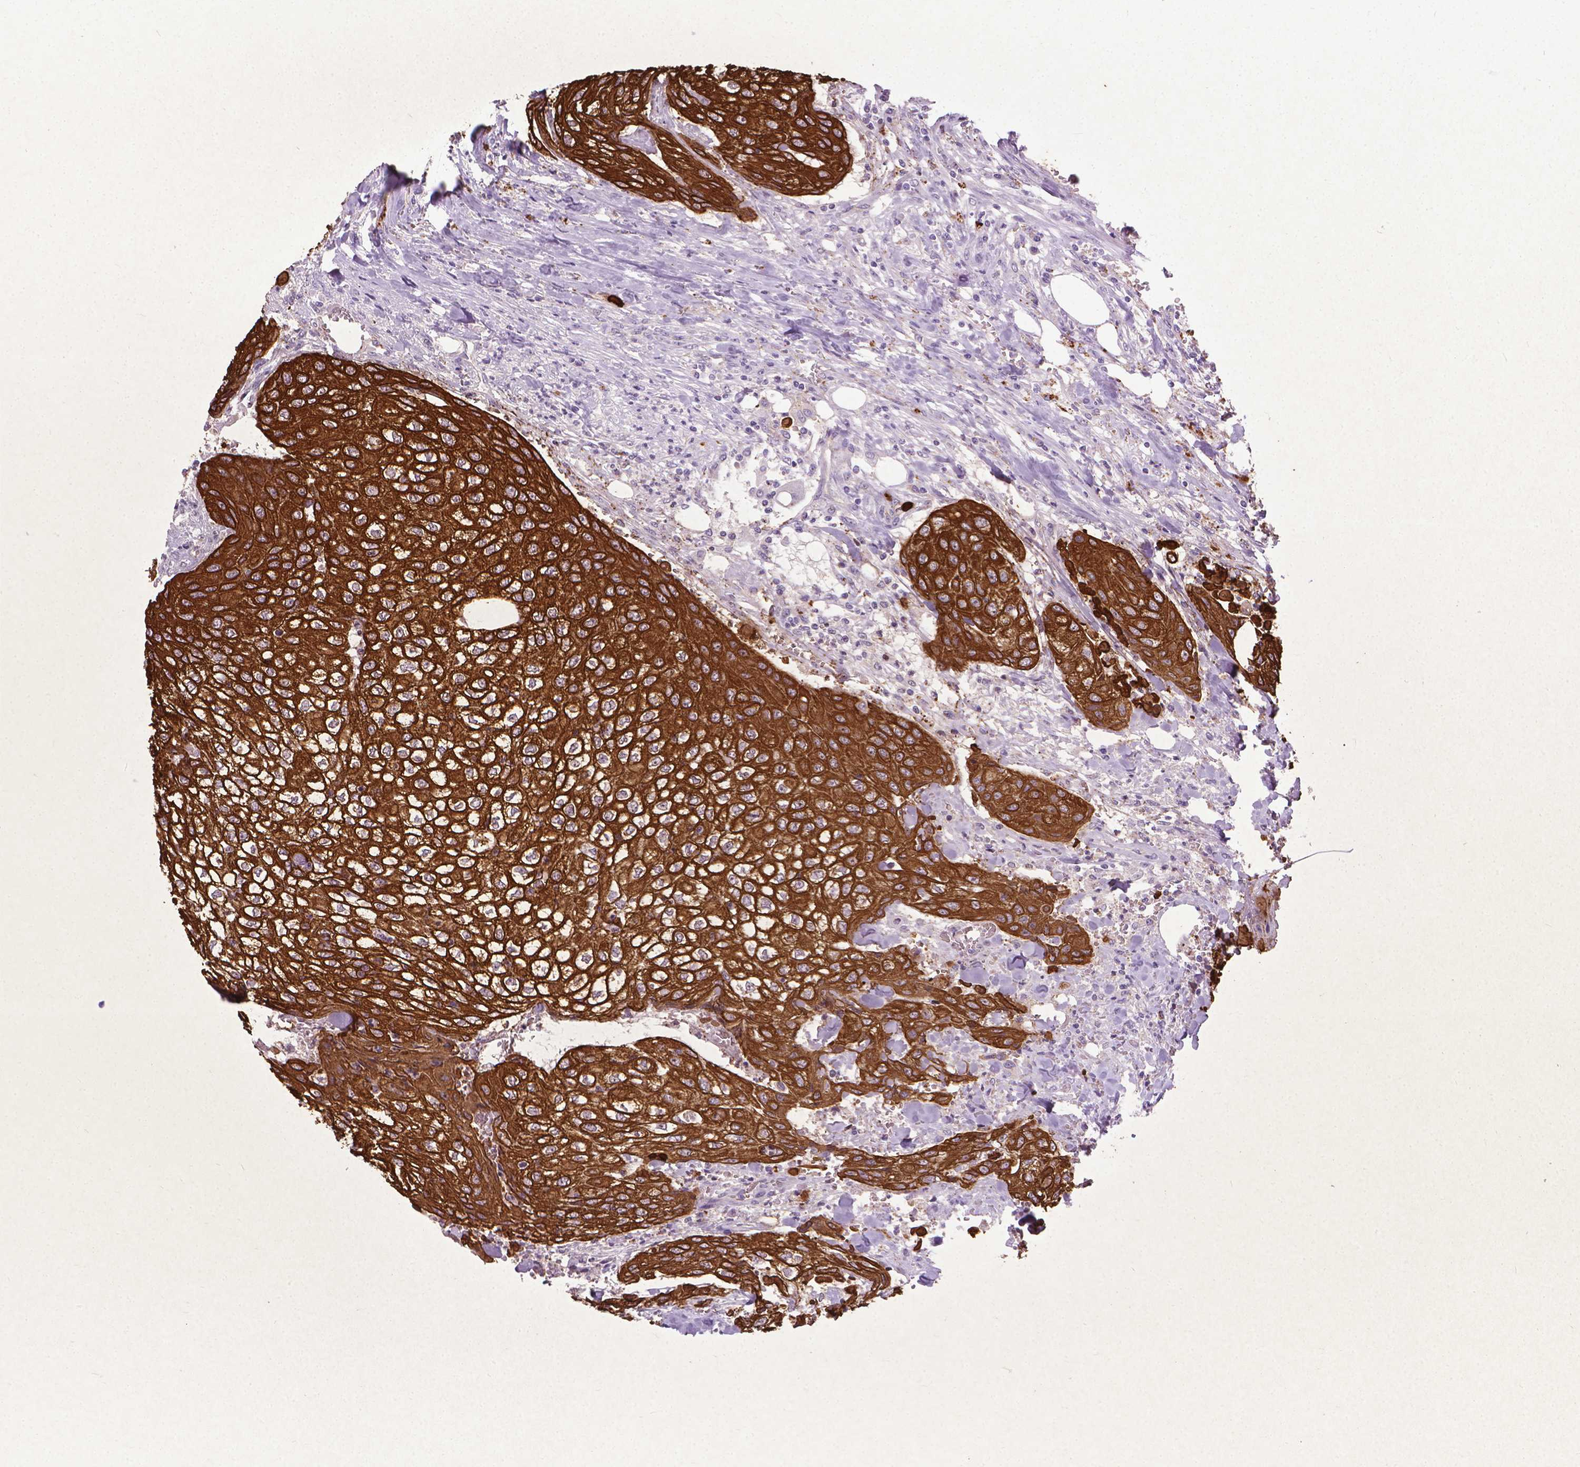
{"staining": {"intensity": "strong", "quantity": "<25%", "location": "cytoplasmic/membranous"}, "tissue": "urothelial cancer", "cell_type": "Tumor cells", "image_type": "cancer", "snomed": [{"axis": "morphology", "description": "Urothelial carcinoma, High grade"}, {"axis": "topography", "description": "Urinary bladder"}], "caption": "This photomicrograph reveals urothelial cancer stained with immunohistochemistry to label a protein in brown. The cytoplasmic/membranous of tumor cells show strong positivity for the protein. Nuclei are counter-stained blue.", "gene": "KRT5", "patient": {"sex": "male", "age": 62}}